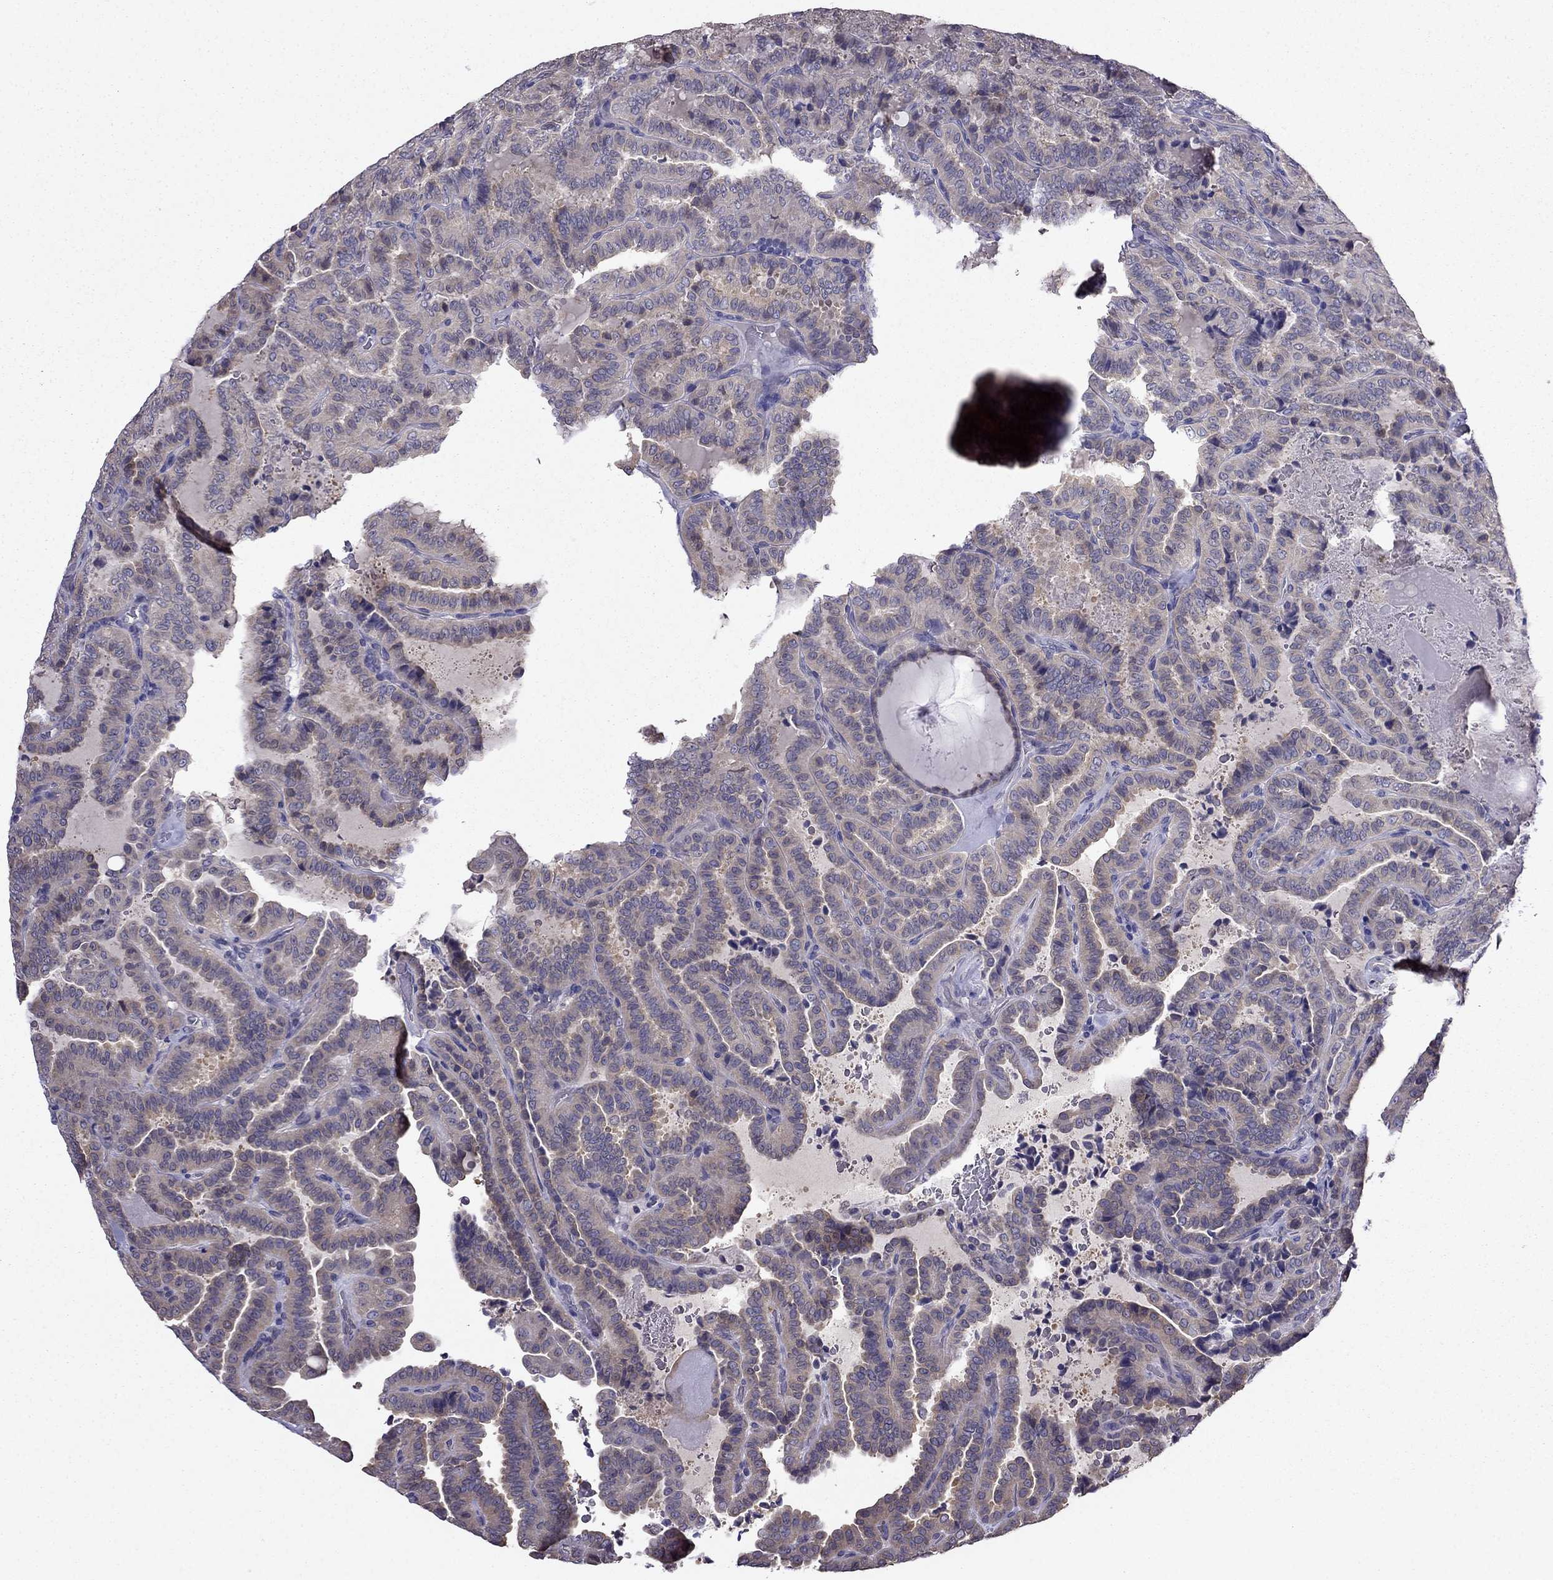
{"staining": {"intensity": "weak", "quantity": "25%-75%", "location": "cytoplasmic/membranous"}, "tissue": "thyroid cancer", "cell_type": "Tumor cells", "image_type": "cancer", "snomed": [{"axis": "morphology", "description": "Papillary adenocarcinoma, NOS"}, {"axis": "topography", "description": "Thyroid gland"}], "caption": "Papillary adenocarcinoma (thyroid) stained with a protein marker exhibits weak staining in tumor cells.", "gene": "SCNN1D", "patient": {"sex": "female", "age": 39}}